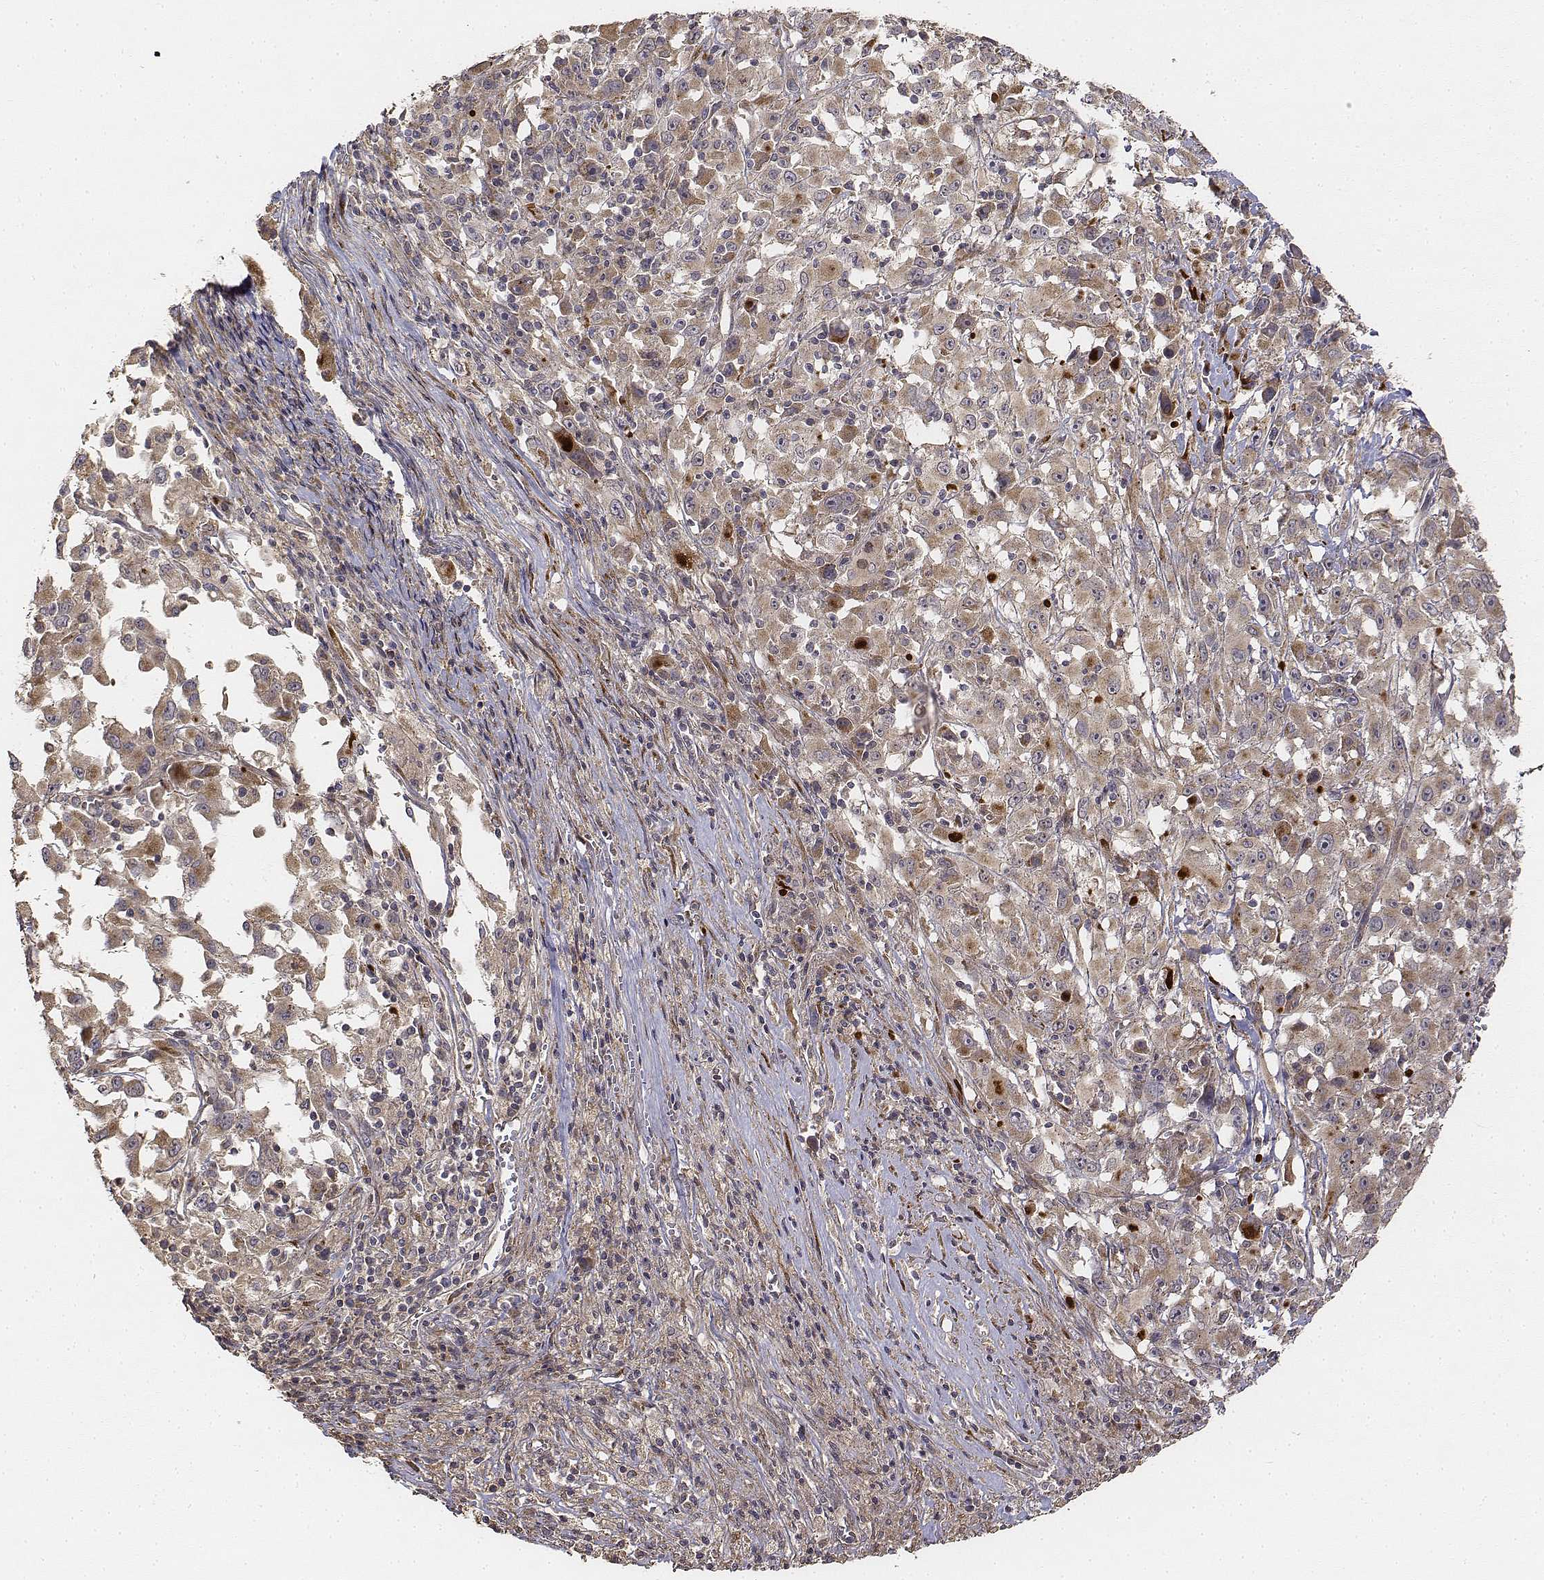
{"staining": {"intensity": "weak", "quantity": ">75%", "location": "cytoplasmic/membranous"}, "tissue": "melanoma", "cell_type": "Tumor cells", "image_type": "cancer", "snomed": [{"axis": "morphology", "description": "Malignant melanoma, Metastatic site"}, {"axis": "topography", "description": "Soft tissue"}], "caption": "The image displays immunohistochemical staining of malignant melanoma (metastatic site). There is weak cytoplasmic/membranous expression is appreciated in about >75% of tumor cells. (DAB IHC with brightfield microscopy, high magnification).", "gene": "FBXO21", "patient": {"sex": "male", "age": 50}}